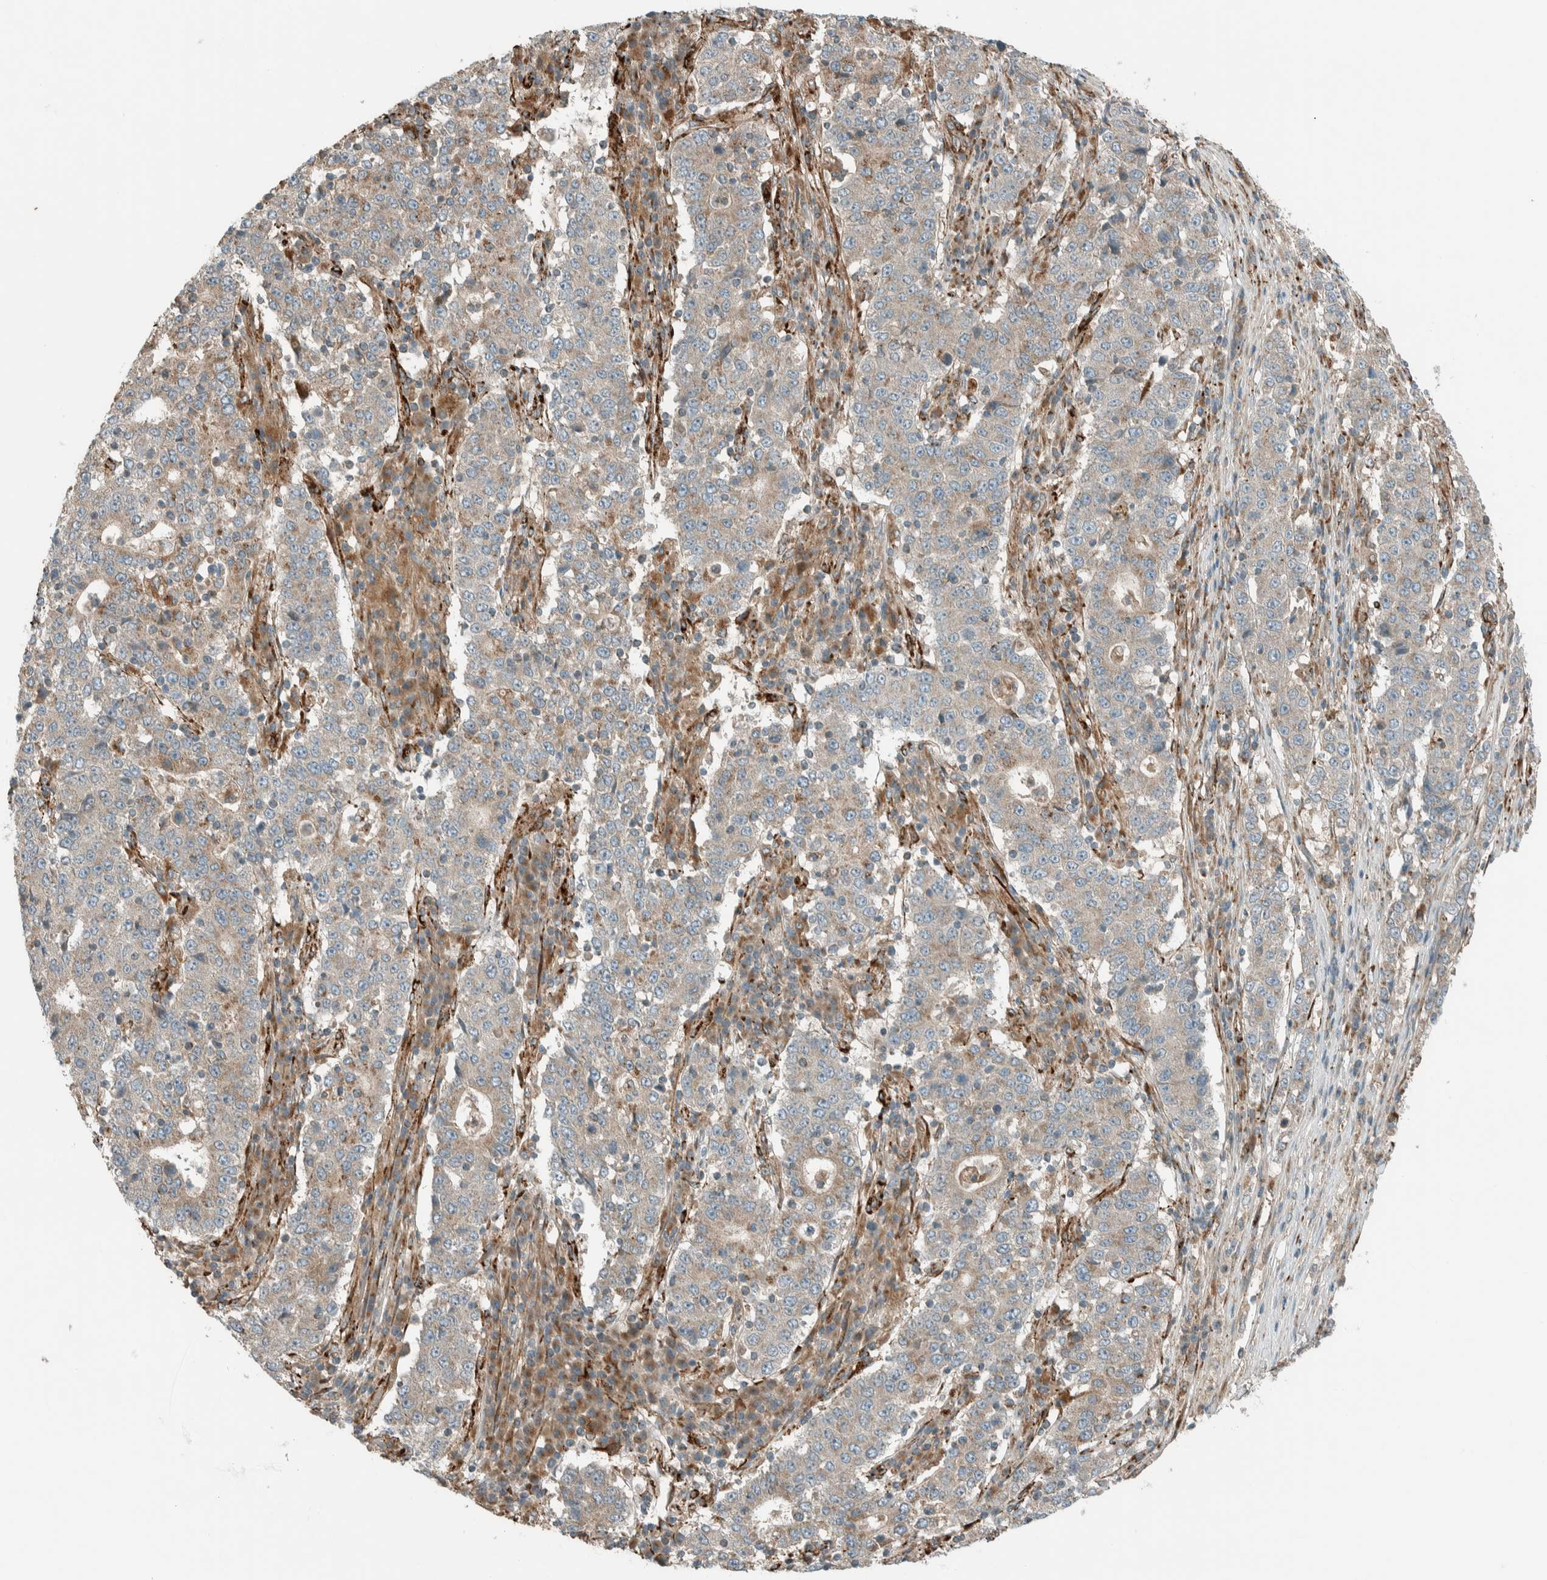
{"staining": {"intensity": "weak", "quantity": "25%-75%", "location": "cytoplasmic/membranous"}, "tissue": "stomach cancer", "cell_type": "Tumor cells", "image_type": "cancer", "snomed": [{"axis": "morphology", "description": "Adenocarcinoma, NOS"}, {"axis": "topography", "description": "Stomach"}], "caption": "Immunohistochemical staining of stomach adenocarcinoma shows low levels of weak cytoplasmic/membranous protein positivity in approximately 25%-75% of tumor cells.", "gene": "EXOC7", "patient": {"sex": "male", "age": 59}}